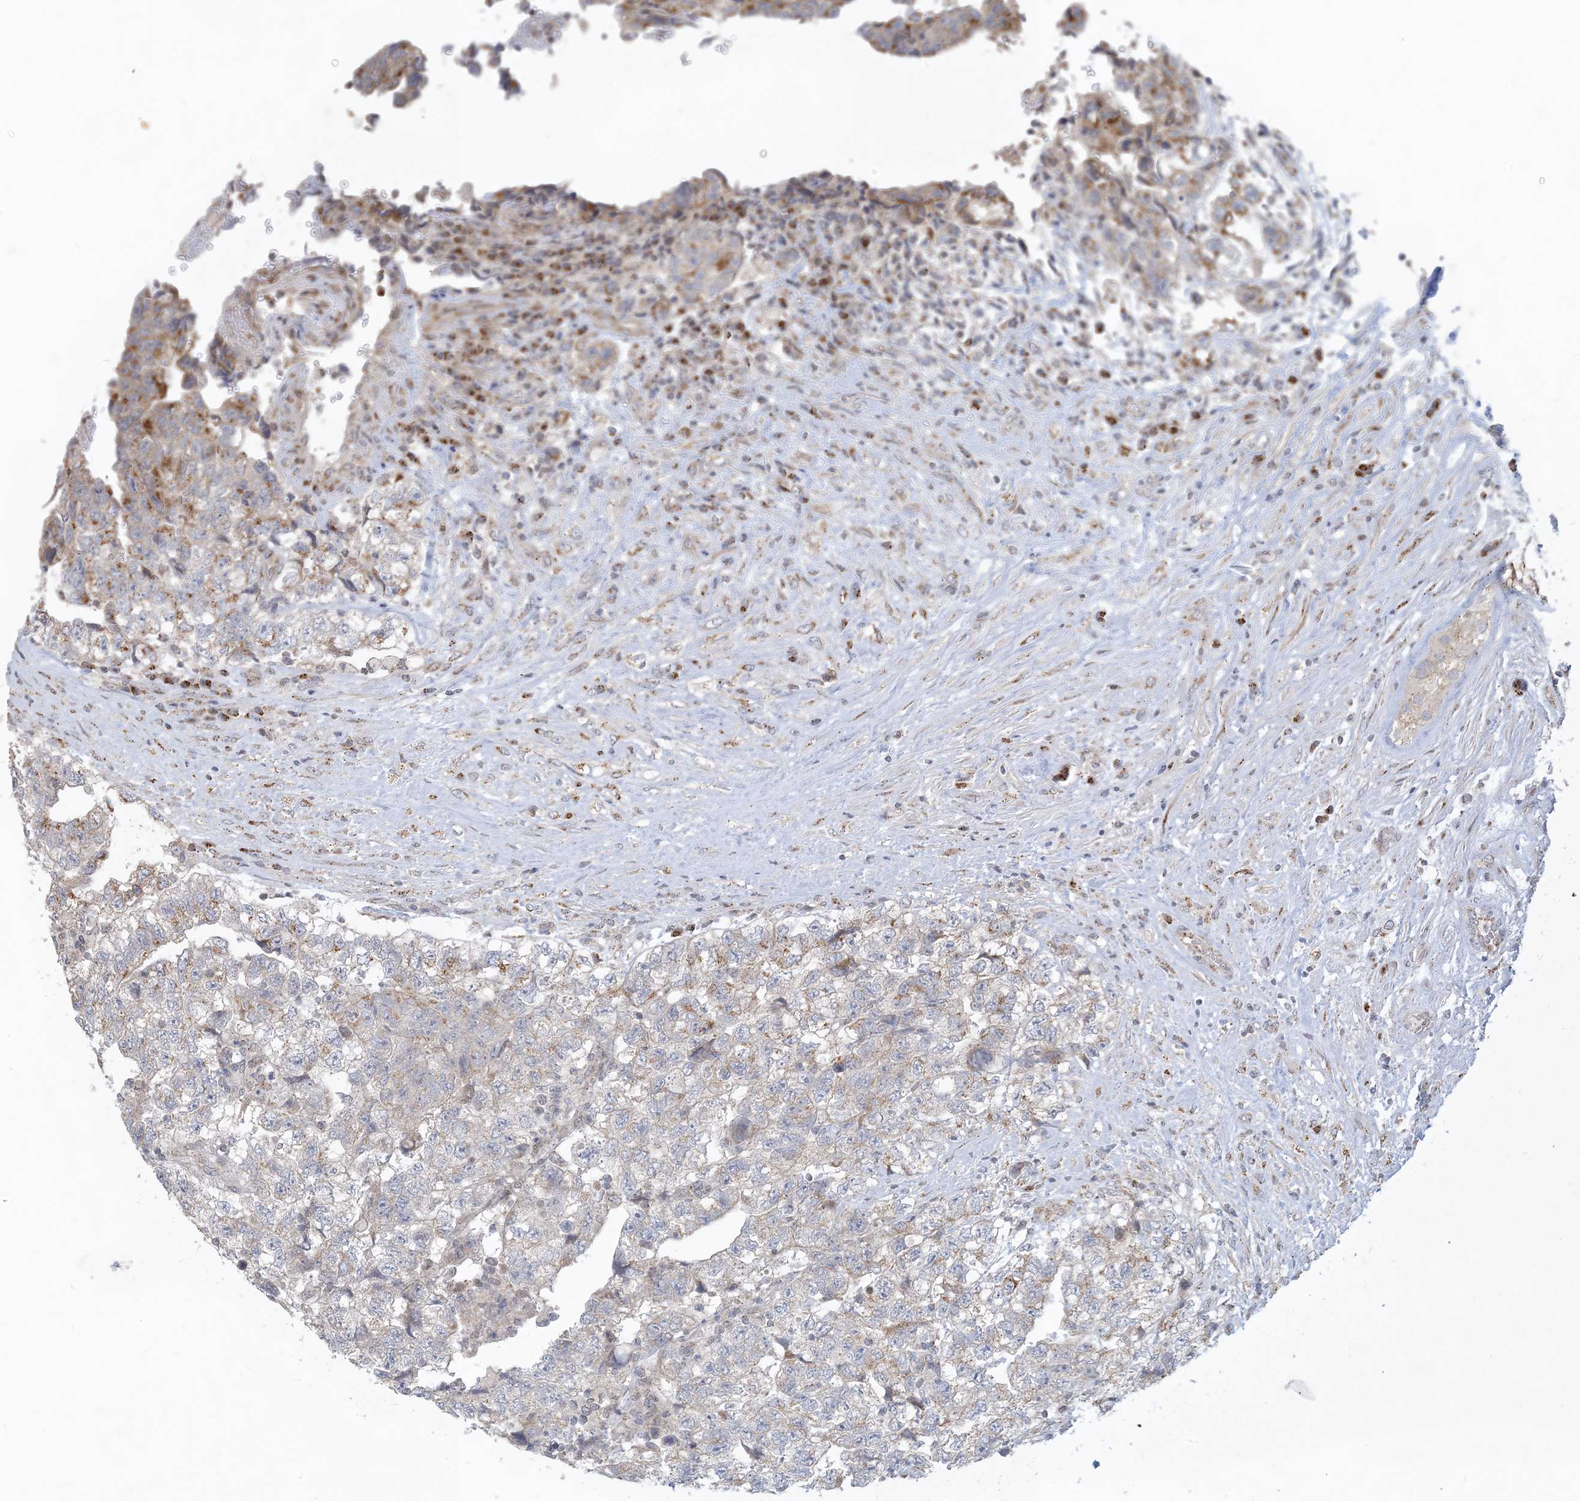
{"staining": {"intensity": "weak", "quantity": "25%-75%", "location": "cytoplasmic/membranous"}, "tissue": "testis cancer", "cell_type": "Tumor cells", "image_type": "cancer", "snomed": [{"axis": "morphology", "description": "Carcinoma, Embryonal, NOS"}, {"axis": "topography", "description": "Testis"}], "caption": "Immunohistochemistry (IHC) of testis cancer reveals low levels of weak cytoplasmic/membranous staining in approximately 25%-75% of tumor cells. The protein of interest is stained brown, and the nuclei are stained in blue (DAB IHC with brightfield microscopy, high magnification).", "gene": "CCDC14", "patient": {"sex": "male", "age": 36}}